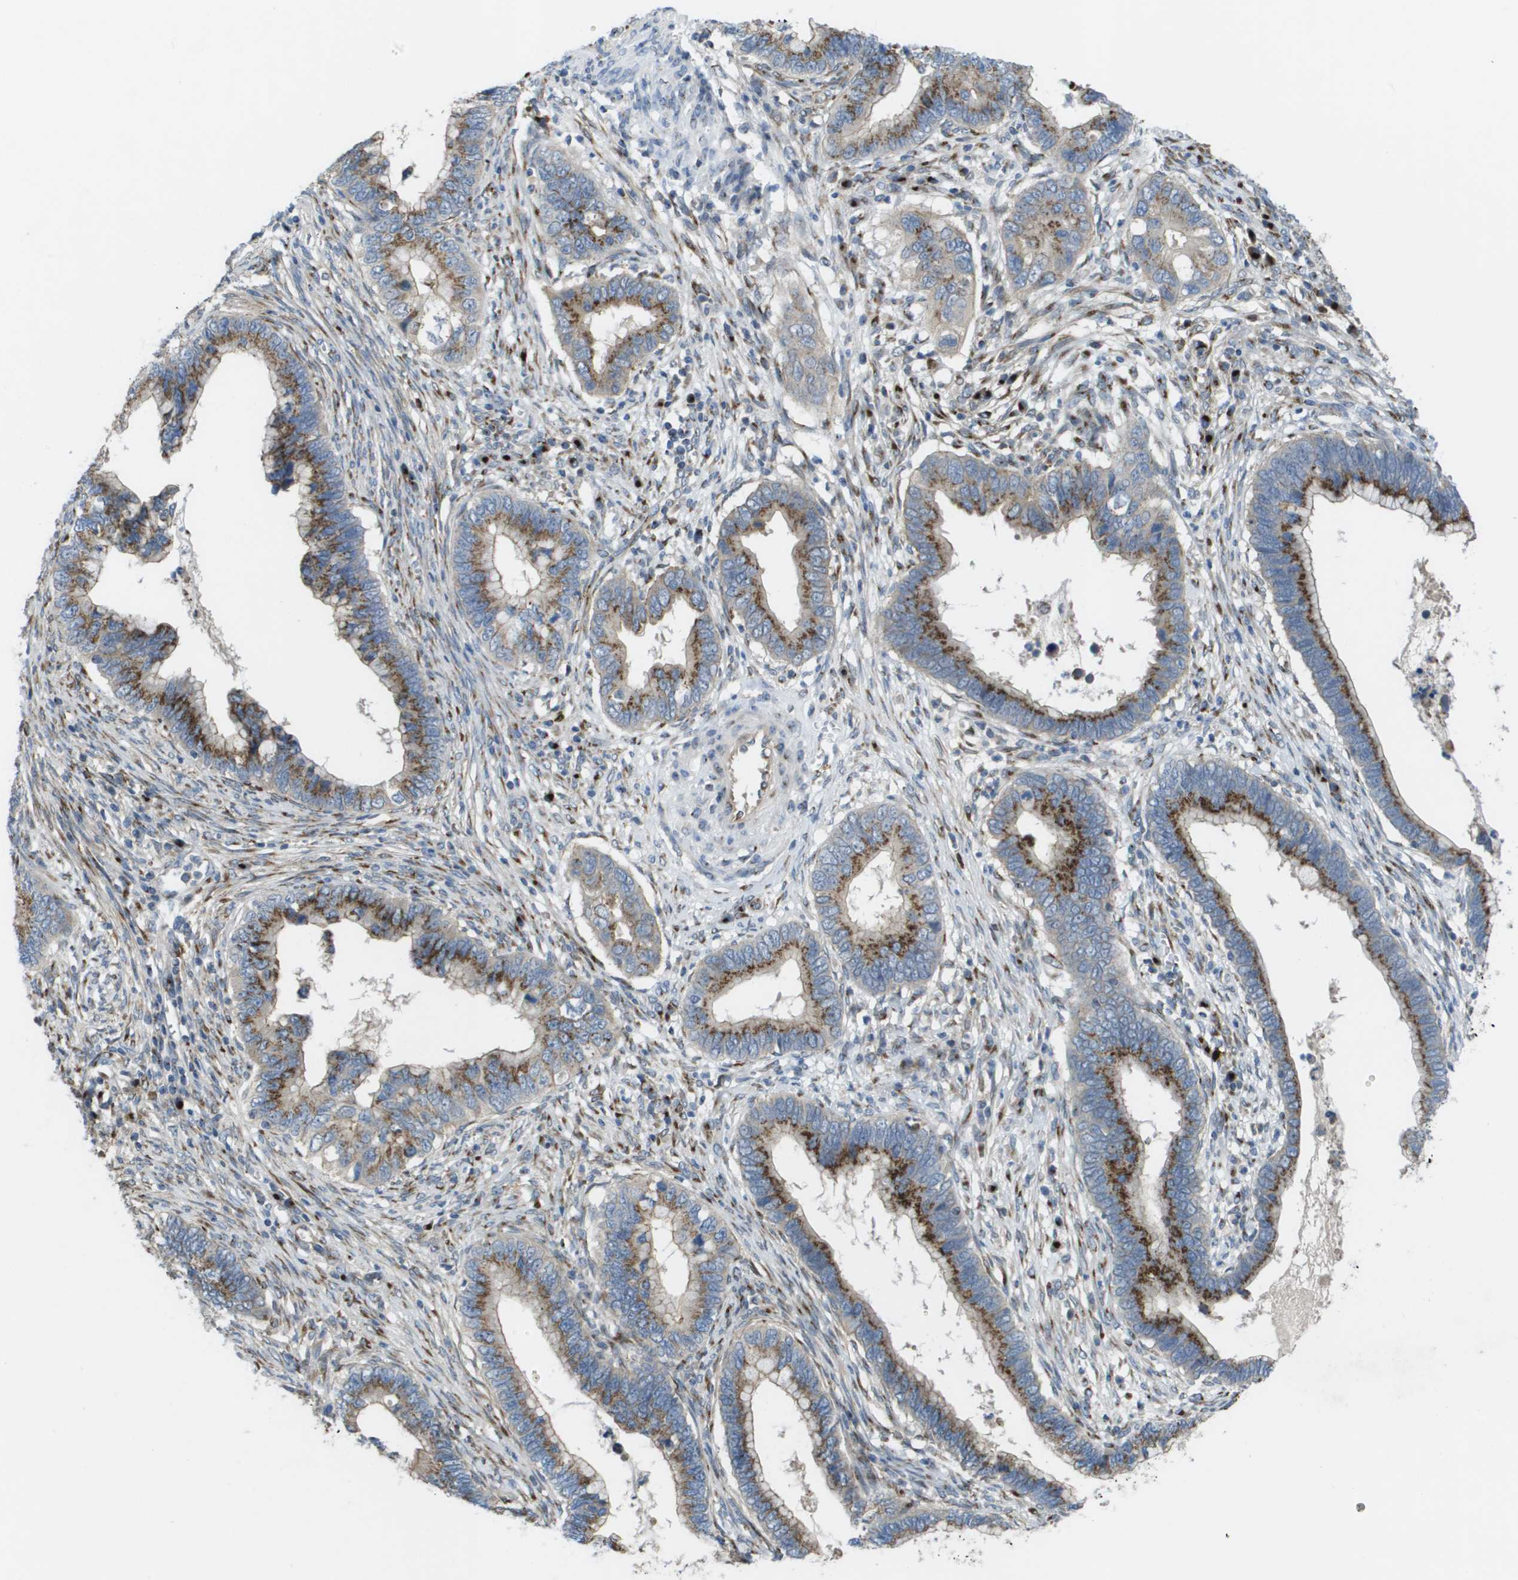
{"staining": {"intensity": "strong", "quantity": ">75%", "location": "cytoplasmic/membranous"}, "tissue": "cervical cancer", "cell_type": "Tumor cells", "image_type": "cancer", "snomed": [{"axis": "morphology", "description": "Adenocarcinoma, NOS"}, {"axis": "topography", "description": "Cervix"}], "caption": "Cervical adenocarcinoma was stained to show a protein in brown. There is high levels of strong cytoplasmic/membranous expression in approximately >75% of tumor cells. (Stains: DAB (3,3'-diaminobenzidine) in brown, nuclei in blue, Microscopy: brightfield microscopy at high magnification).", "gene": "QSOX2", "patient": {"sex": "female", "age": 44}}